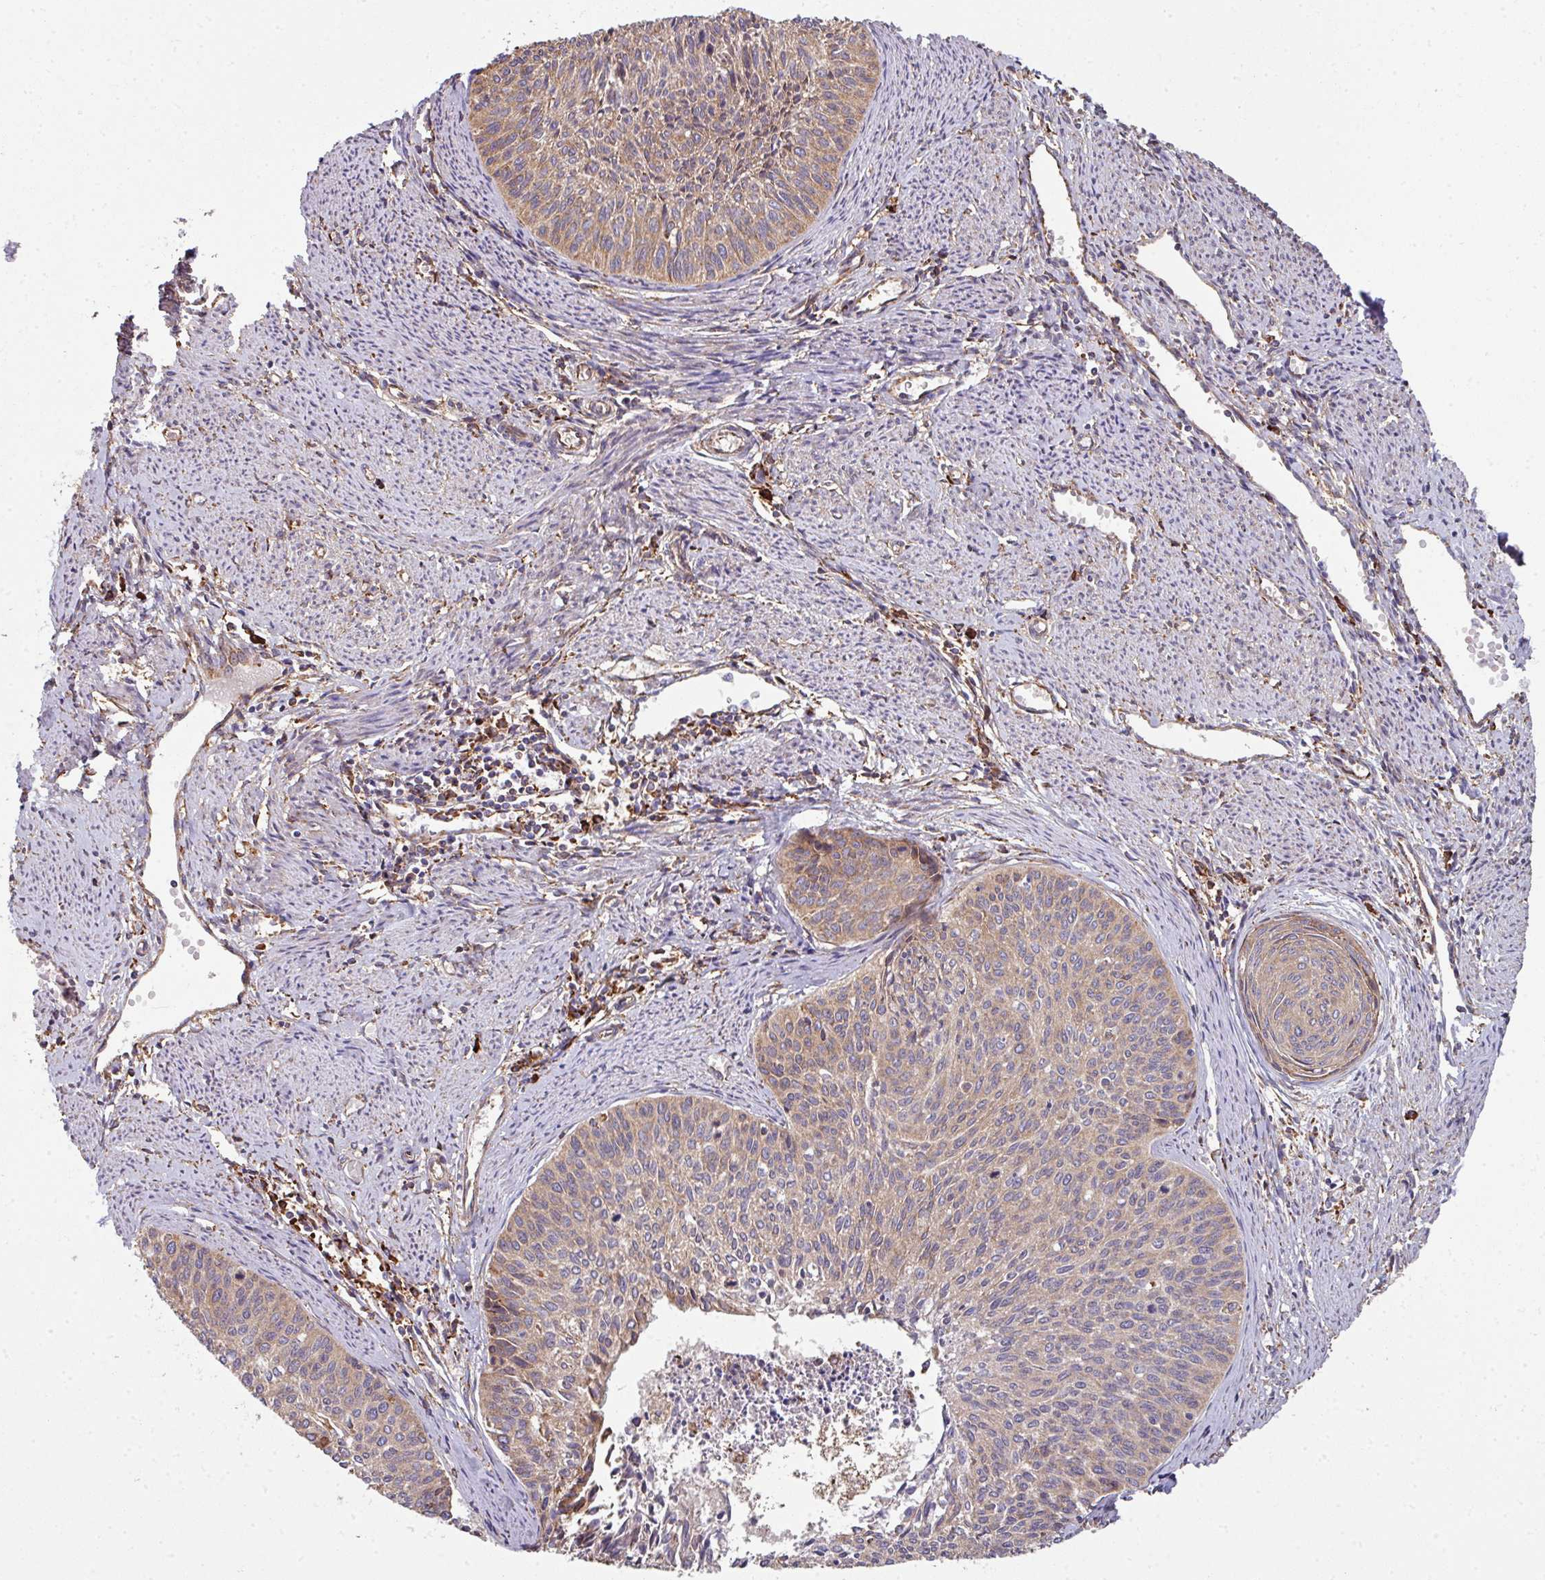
{"staining": {"intensity": "moderate", "quantity": "<25%", "location": "cytoplasmic/membranous"}, "tissue": "cervical cancer", "cell_type": "Tumor cells", "image_type": "cancer", "snomed": [{"axis": "morphology", "description": "Squamous cell carcinoma, NOS"}, {"axis": "topography", "description": "Cervix"}], "caption": "The histopathology image shows a brown stain indicating the presence of a protein in the cytoplasmic/membranous of tumor cells in cervical cancer. The staining was performed using DAB (3,3'-diaminobenzidine), with brown indicating positive protein expression. Nuclei are stained blue with hematoxylin.", "gene": "FAT4", "patient": {"sex": "female", "age": 55}}